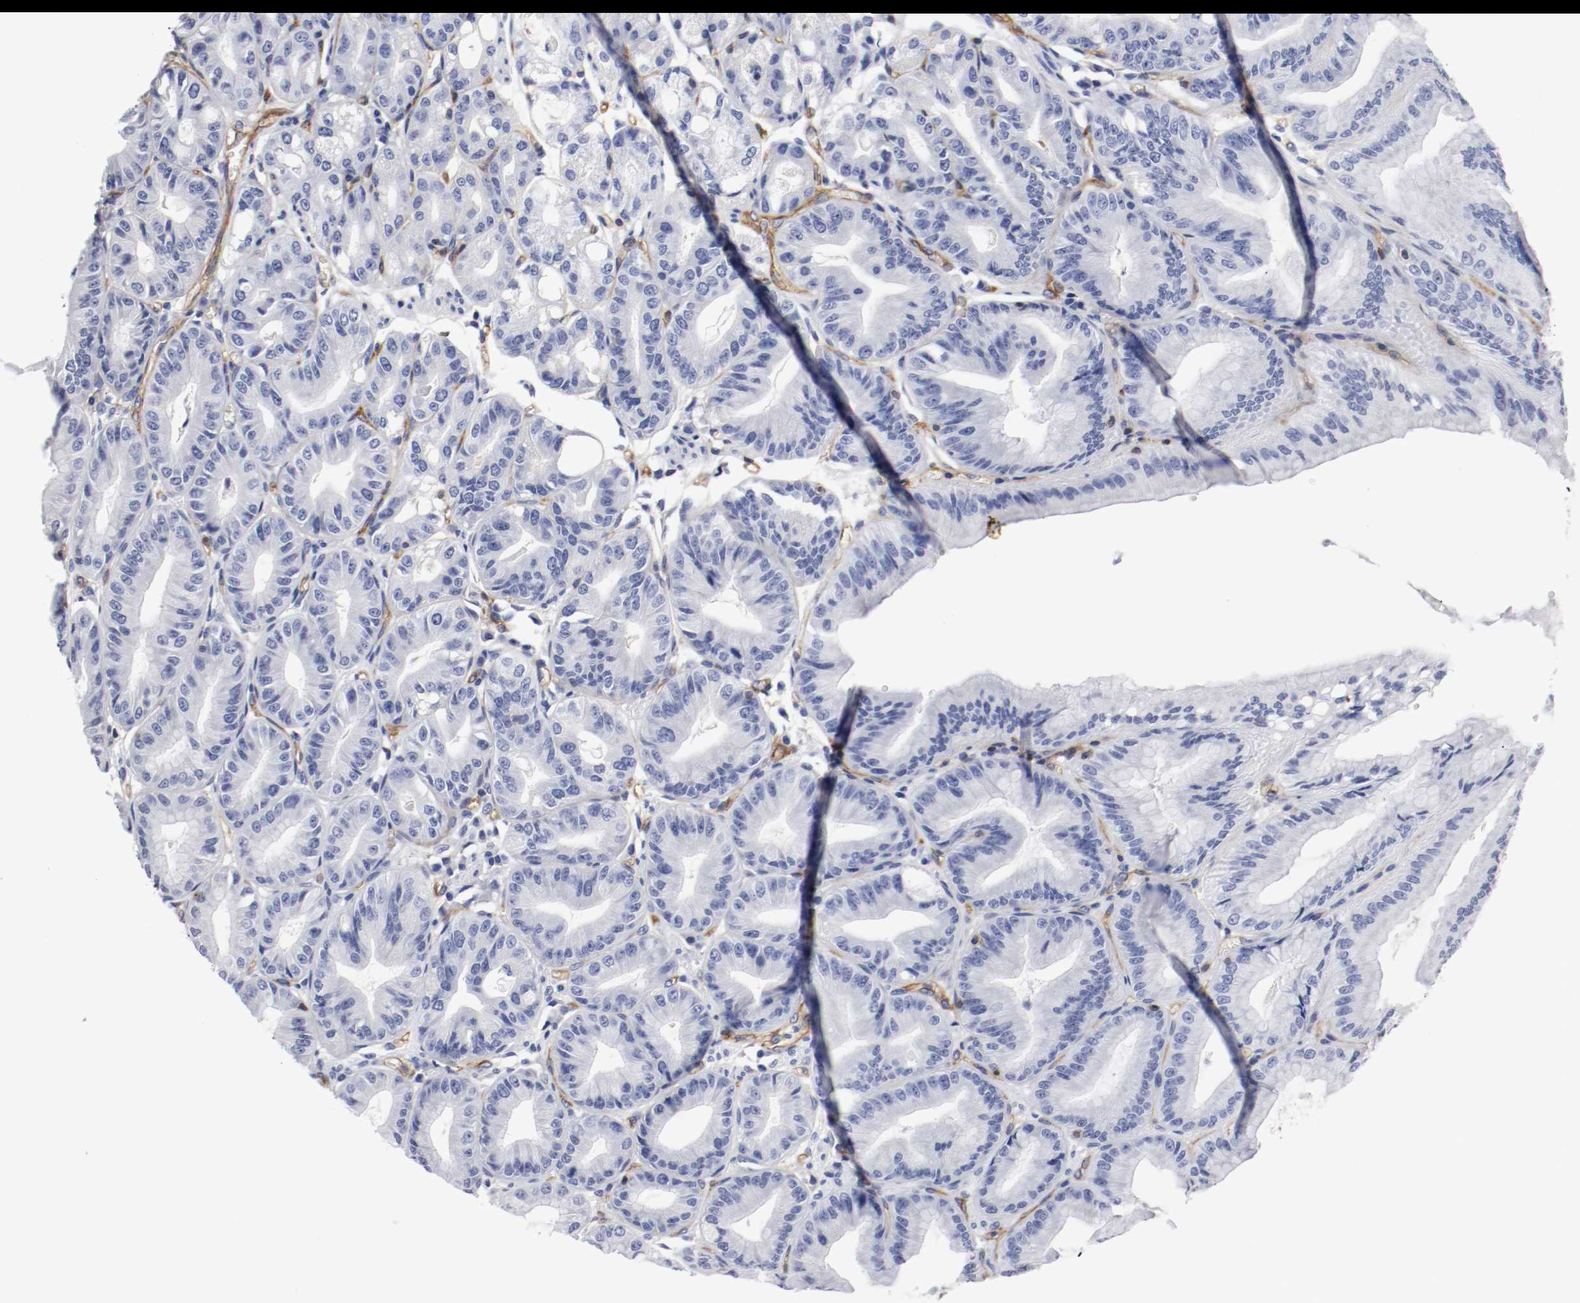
{"staining": {"intensity": "negative", "quantity": "none", "location": "none"}, "tissue": "stomach", "cell_type": "Glandular cells", "image_type": "normal", "snomed": [{"axis": "morphology", "description": "Normal tissue, NOS"}, {"axis": "topography", "description": "Stomach, lower"}], "caption": "A histopathology image of human stomach is negative for staining in glandular cells.", "gene": "IFITM1", "patient": {"sex": "male", "age": 71}}